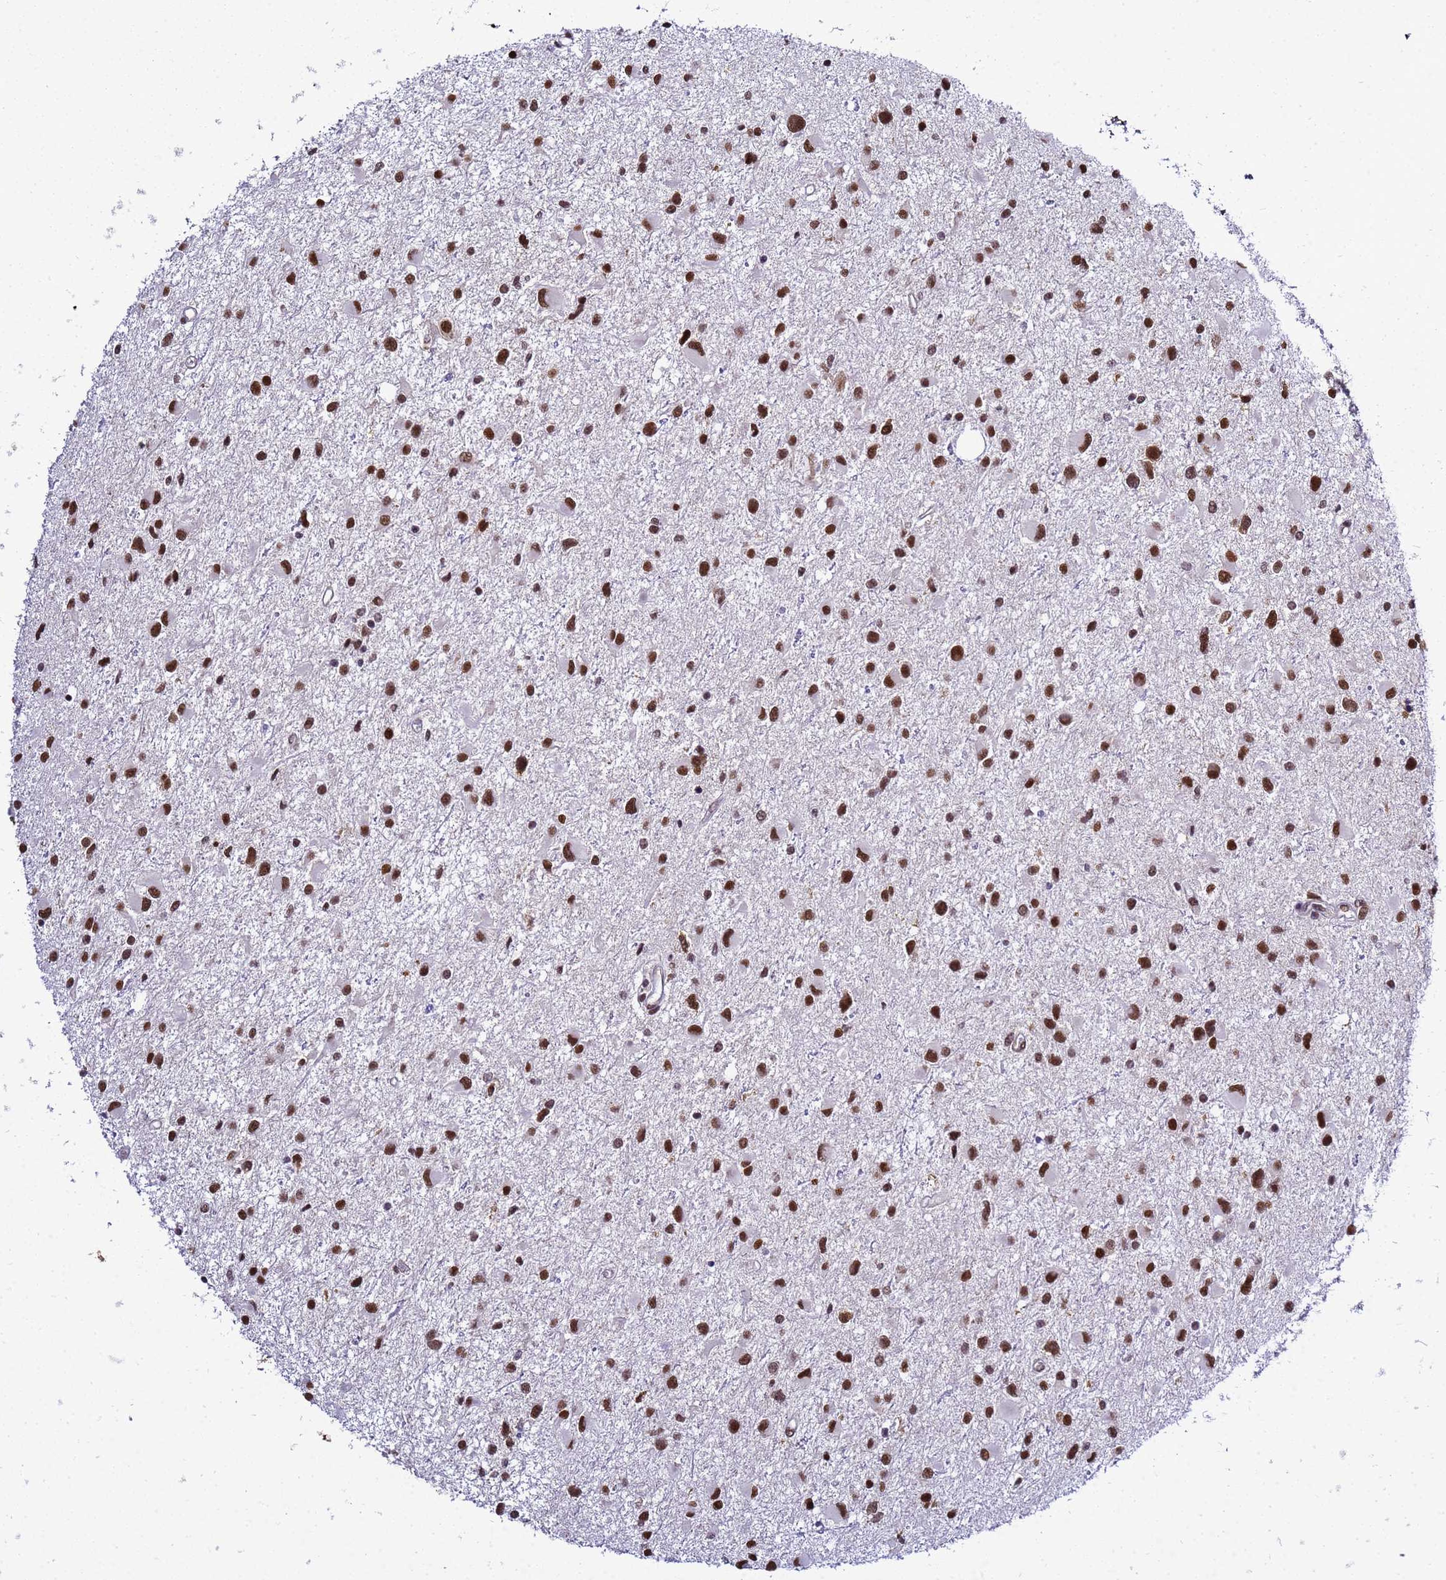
{"staining": {"intensity": "strong", "quantity": ">75%", "location": "nuclear"}, "tissue": "glioma", "cell_type": "Tumor cells", "image_type": "cancer", "snomed": [{"axis": "morphology", "description": "Glioma, malignant, Low grade"}, {"axis": "topography", "description": "Brain"}], "caption": "High-magnification brightfield microscopy of glioma stained with DAB (3,3'-diaminobenzidine) (brown) and counterstained with hematoxylin (blue). tumor cells exhibit strong nuclear expression is identified in about>75% of cells.", "gene": "SMN1", "patient": {"sex": "female", "age": 32}}